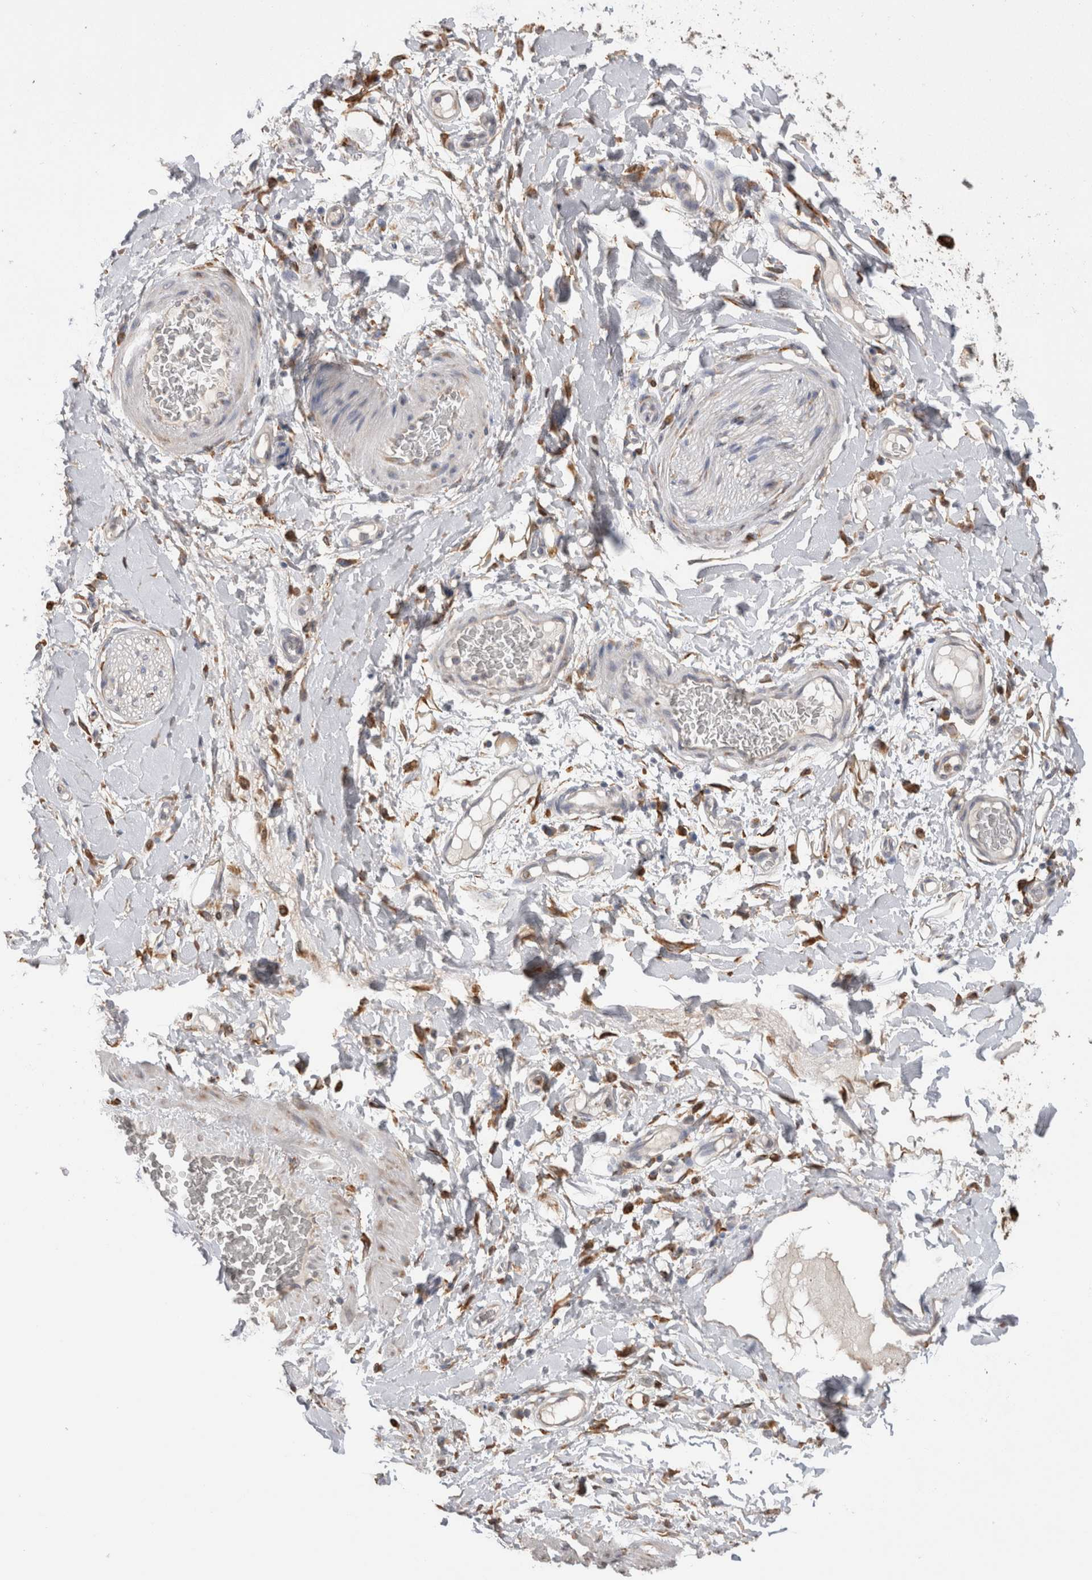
{"staining": {"intensity": "moderate", "quantity": ">75%", "location": "cytoplasmic/membranous"}, "tissue": "adipose tissue", "cell_type": "Adipocytes", "image_type": "normal", "snomed": [{"axis": "morphology", "description": "Normal tissue, NOS"}, {"axis": "morphology", "description": "Adenocarcinoma, NOS"}, {"axis": "topography", "description": "Esophagus"}], "caption": "Protein analysis of normal adipose tissue demonstrates moderate cytoplasmic/membranous expression in approximately >75% of adipocytes. The staining is performed using DAB (3,3'-diaminobenzidine) brown chromogen to label protein expression. The nuclei are counter-stained blue using hematoxylin.", "gene": "LRPAP1", "patient": {"sex": "male", "age": 62}}